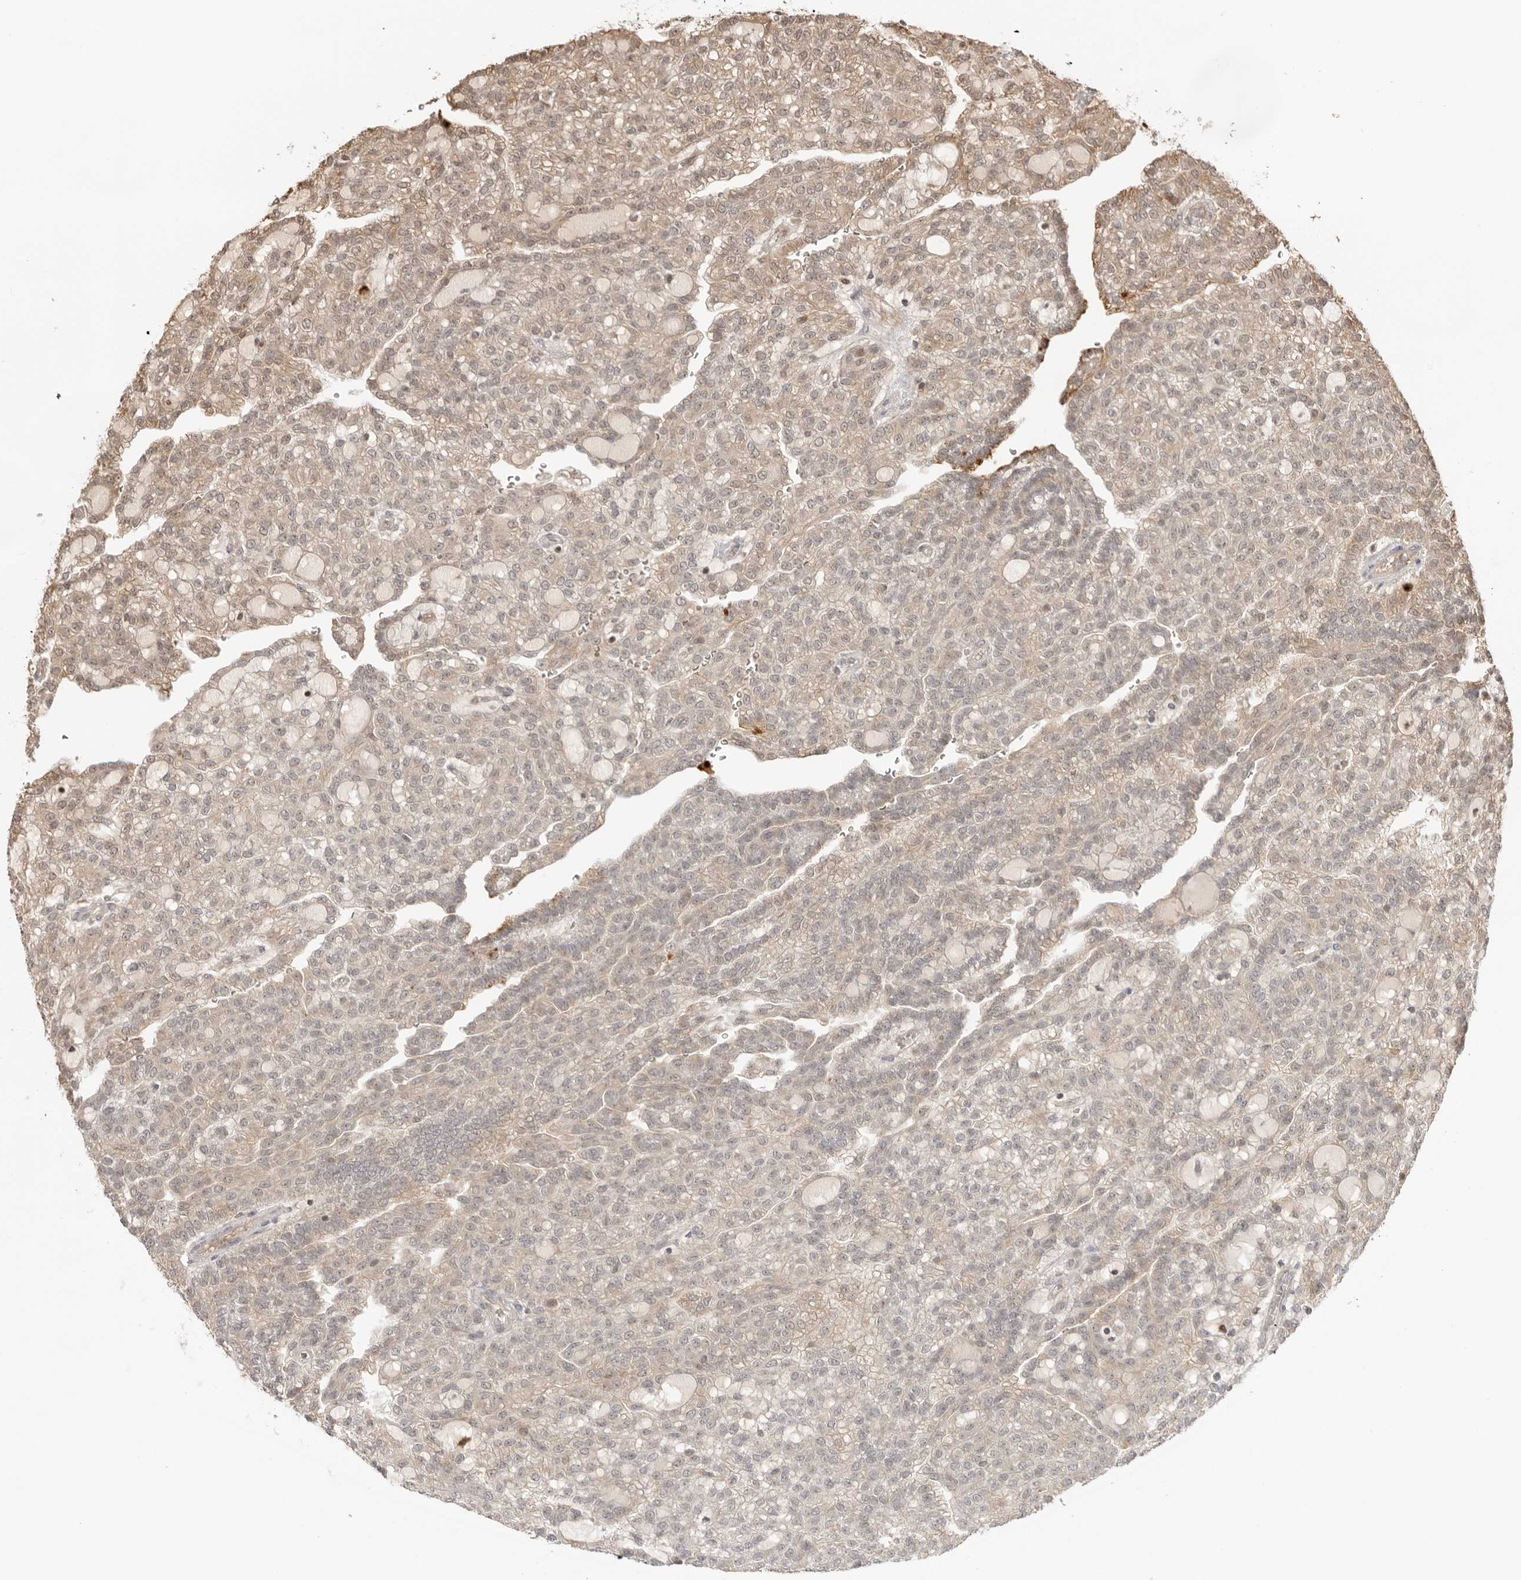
{"staining": {"intensity": "weak", "quantity": "<25%", "location": "cytoplasmic/membranous,nuclear"}, "tissue": "renal cancer", "cell_type": "Tumor cells", "image_type": "cancer", "snomed": [{"axis": "morphology", "description": "Adenocarcinoma, NOS"}, {"axis": "topography", "description": "Kidney"}], "caption": "Renal adenocarcinoma was stained to show a protein in brown. There is no significant positivity in tumor cells.", "gene": "IKBKE", "patient": {"sex": "male", "age": 63}}